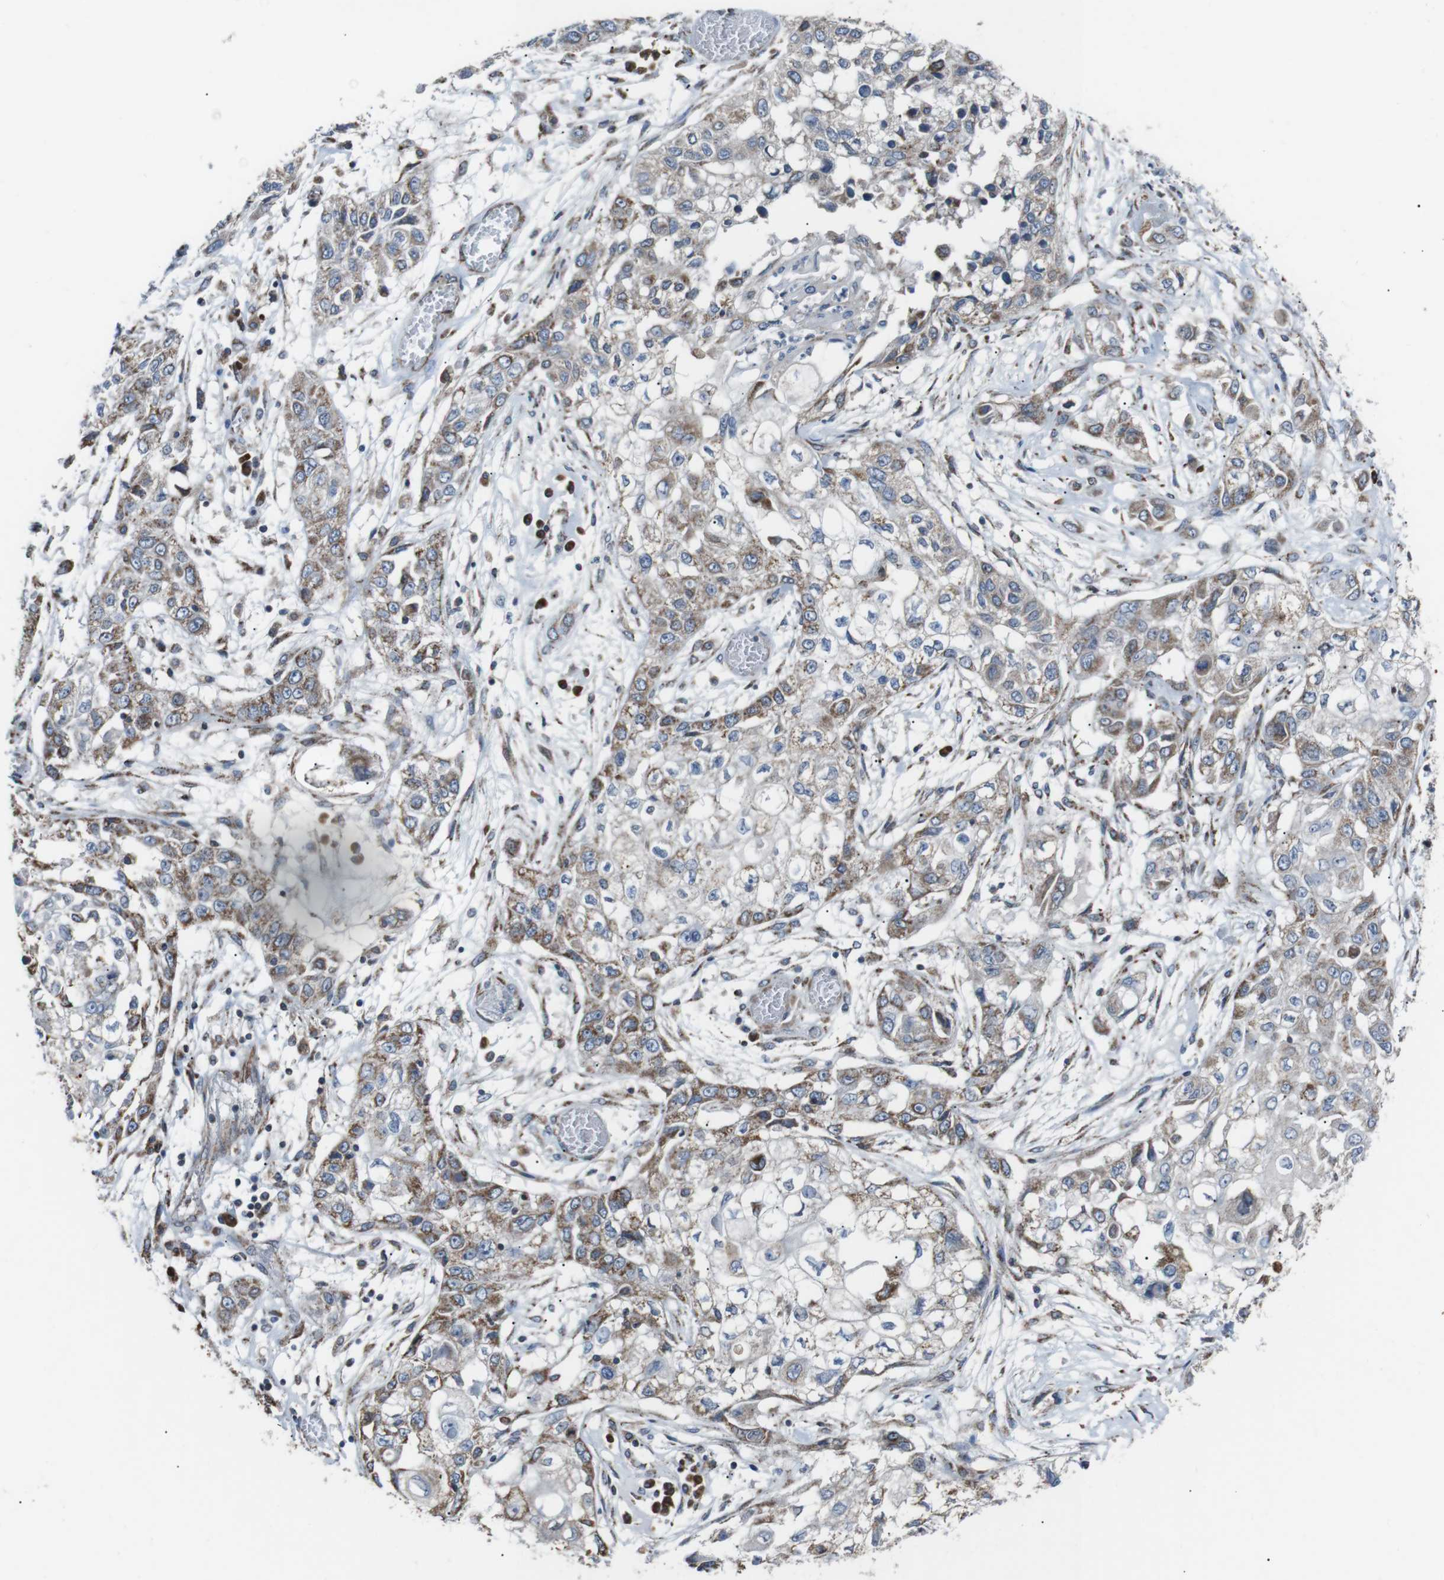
{"staining": {"intensity": "moderate", "quantity": "<25%", "location": "cytoplasmic/membranous"}, "tissue": "lung cancer", "cell_type": "Tumor cells", "image_type": "cancer", "snomed": [{"axis": "morphology", "description": "Squamous cell carcinoma, NOS"}, {"axis": "topography", "description": "Lung"}], "caption": "Lung cancer (squamous cell carcinoma) stained with immunohistochemistry (IHC) shows moderate cytoplasmic/membranous staining in approximately <25% of tumor cells. Ihc stains the protein in brown and the nuclei are stained blue.", "gene": "CISD2", "patient": {"sex": "male", "age": 71}}